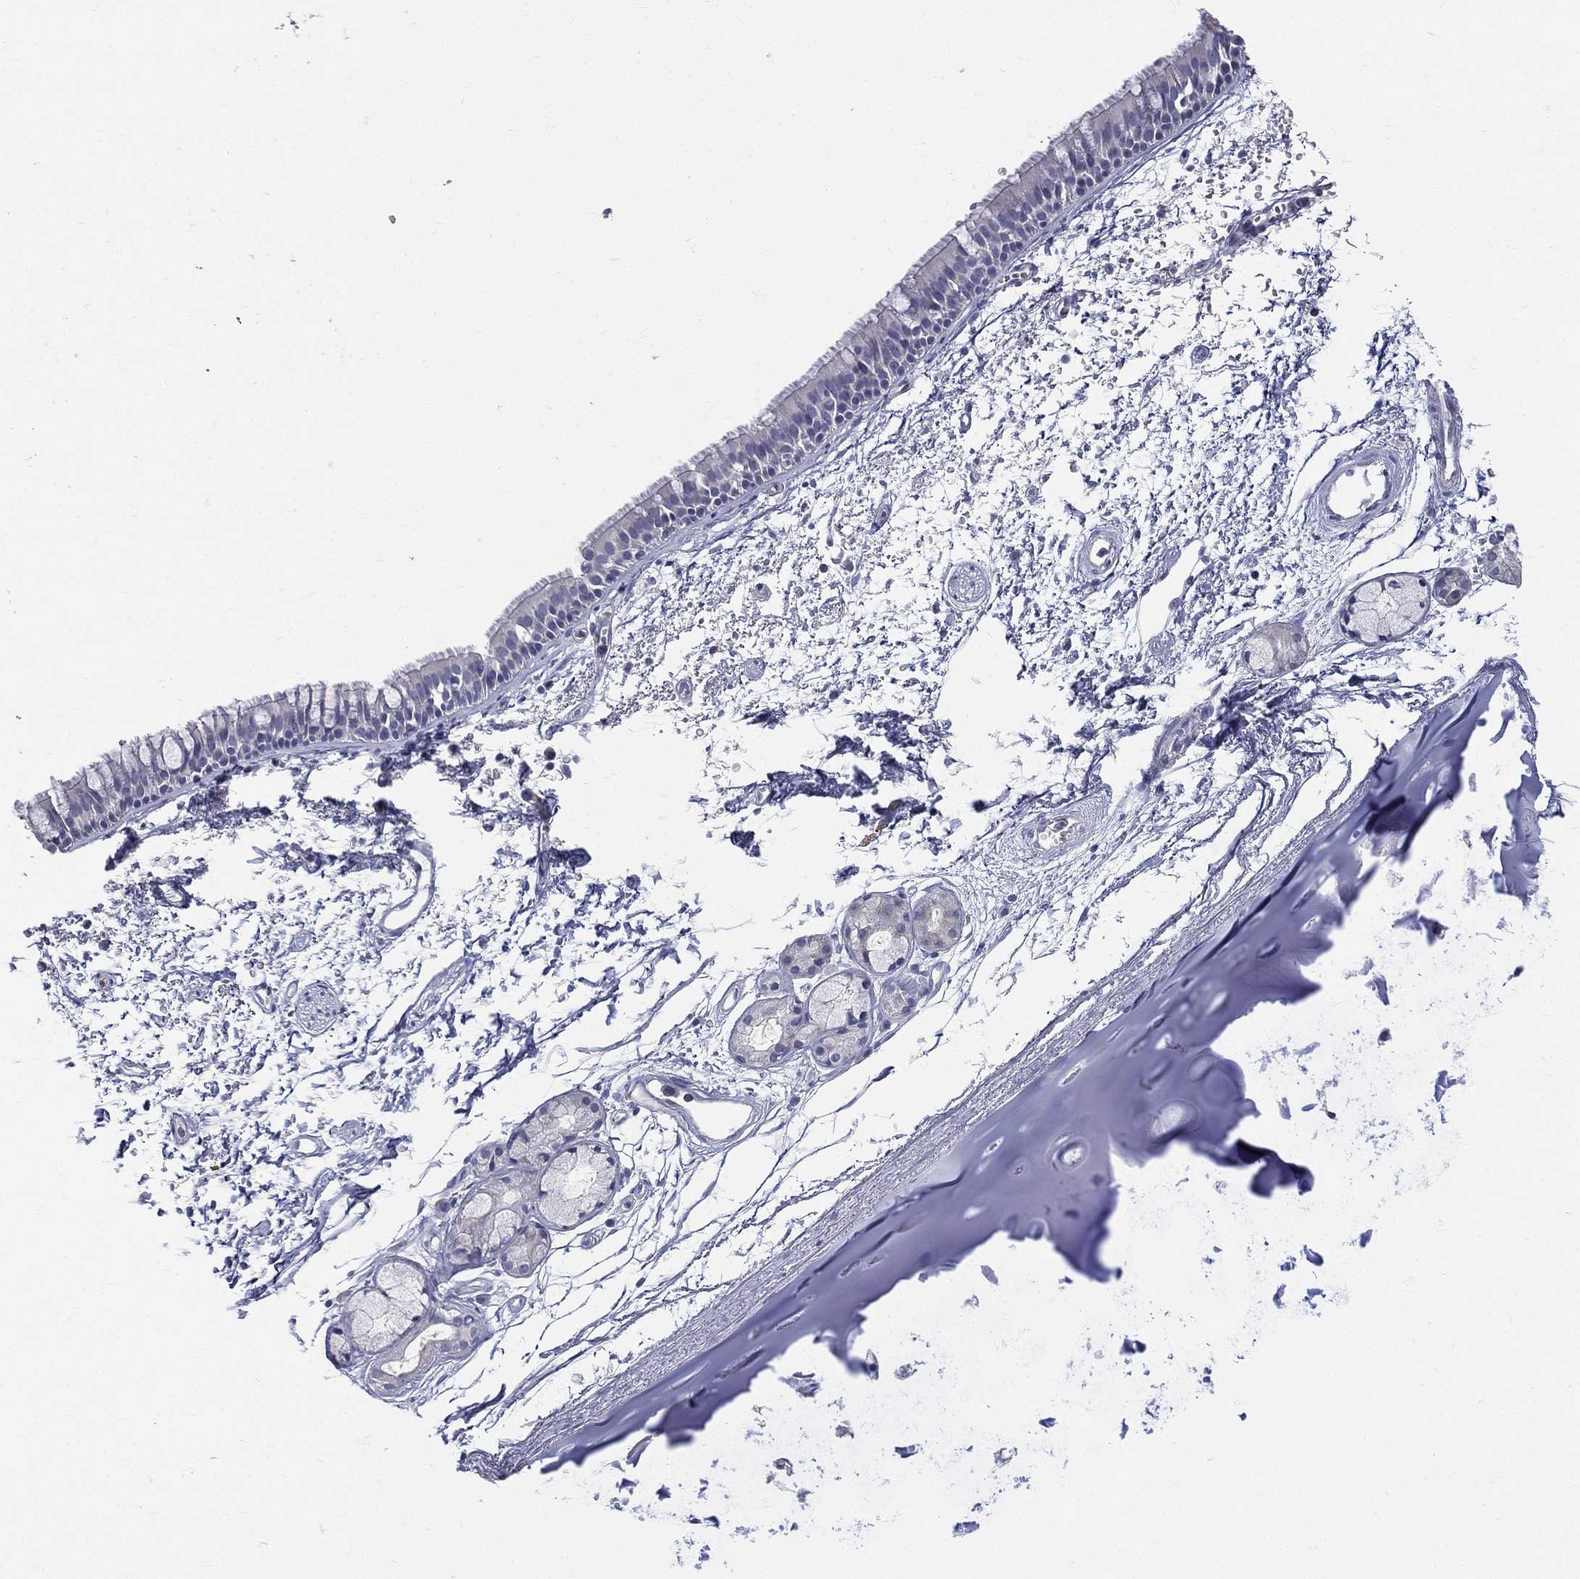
{"staining": {"intensity": "negative", "quantity": "none", "location": "none"}, "tissue": "bronchus", "cell_type": "Respiratory epithelial cells", "image_type": "normal", "snomed": [{"axis": "morphology", "description": "Normal tissue, NOS"}, {"axis": "topography", "description": "Cartilage tissue"}, {"axis": "topography", "description": "Bronchus"}], "caption": "This is an immunohistochemistry image of benign human bronchus. There is no staining in respiratory epithelial cells.", "gene": "ETNPPL", "patient": {"sex": "male", "age": 66}}